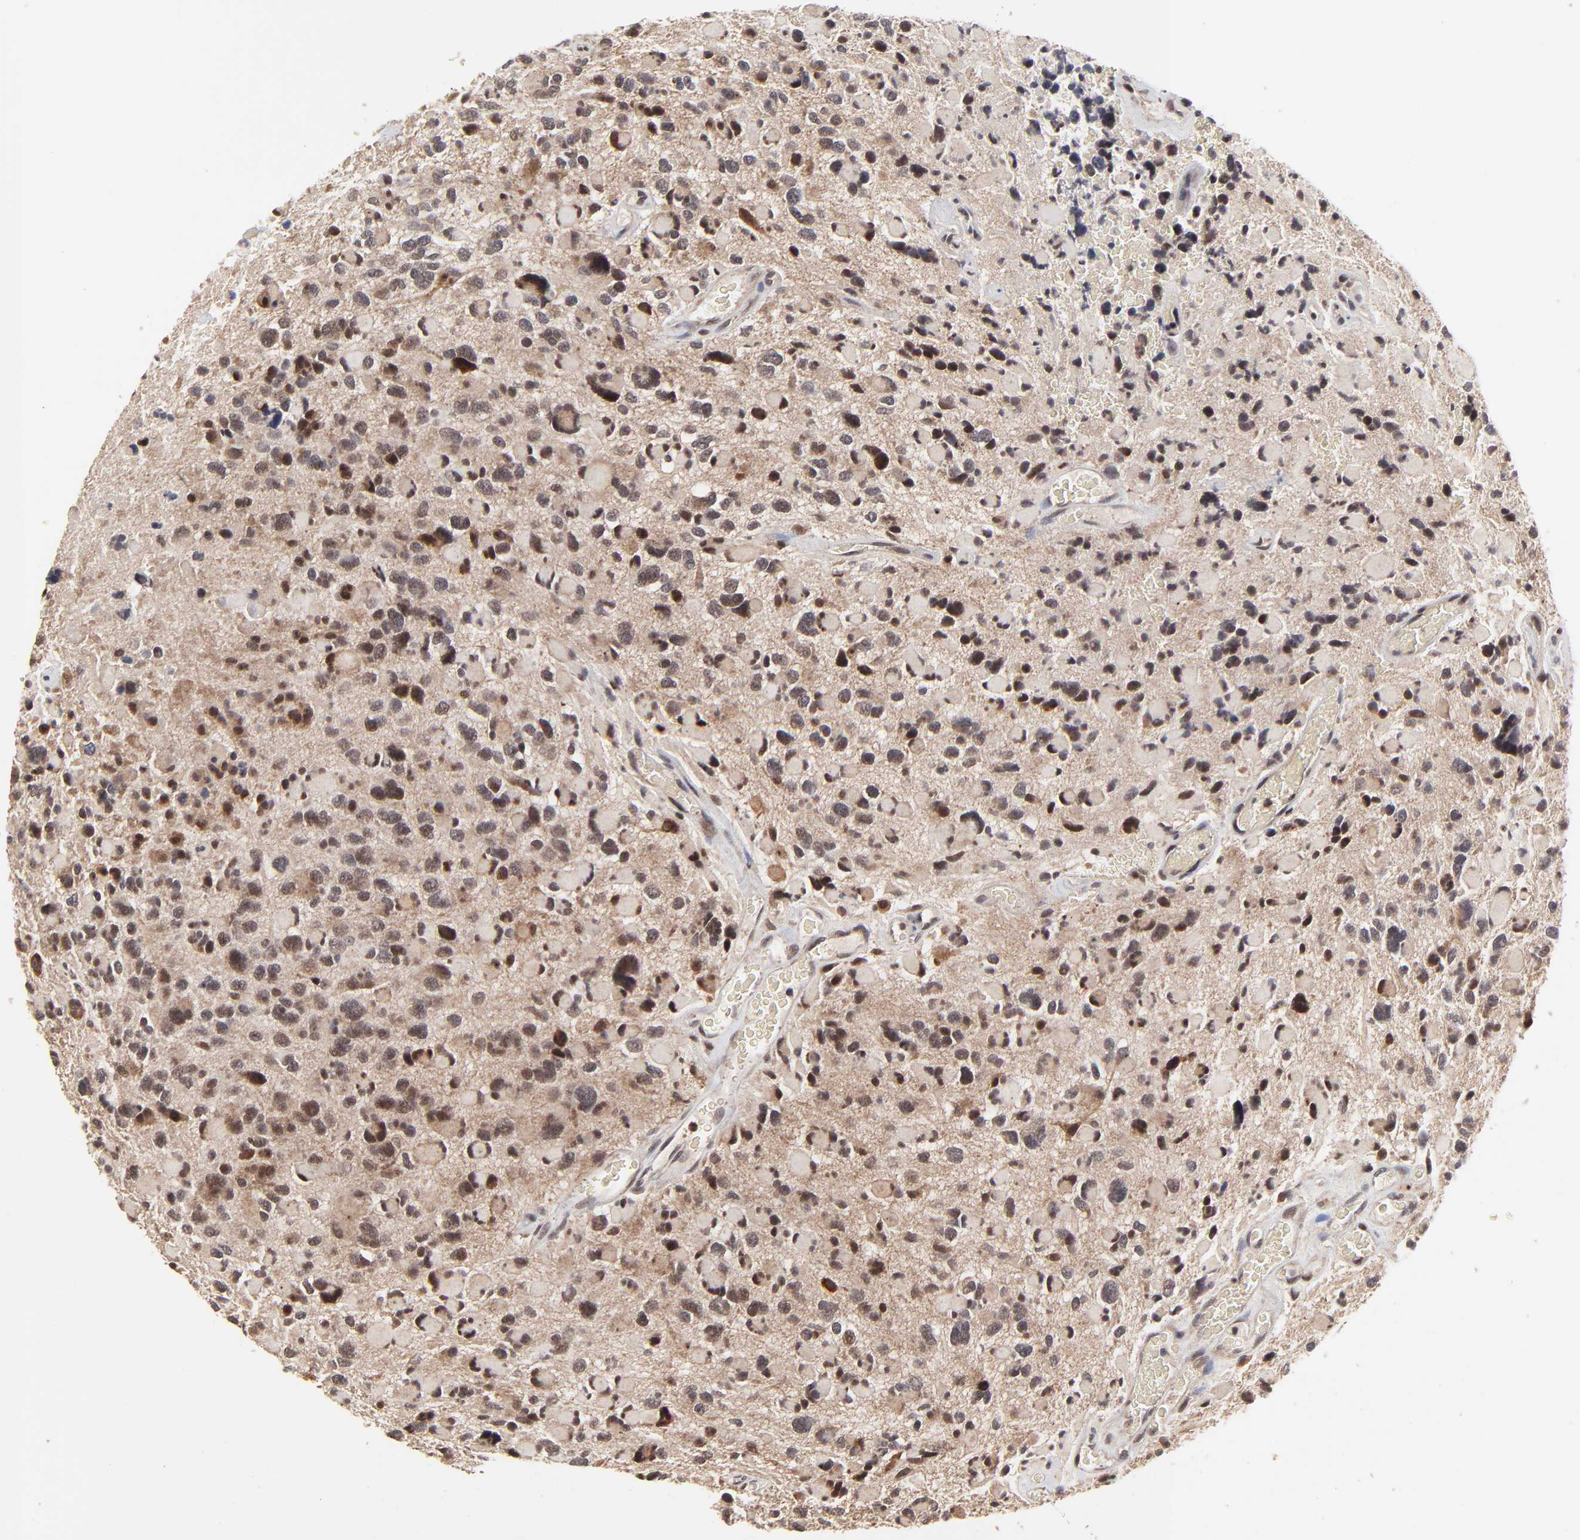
{"staining": {"intensity": "moderate", "quantity": ">75%", "location": "cytoplasmic/membranous,nuclear"}, "tissue": "glioma", "cell_type": "Tumor cells", "image_type": "cancer", "snomed": [{"axis": "morphology", "description": "Glioma, malignant, High grade"}, {"axis": "topography", "description": "Brain"}], "caption": "Glioma stained with immunohistochemistry reveals moderate cytoplasmic/membranous and nuclear expression in approximately >75% of tumor cells.", "gene": "FRMD8", "patient": {"sex": "female", "age": 37}}